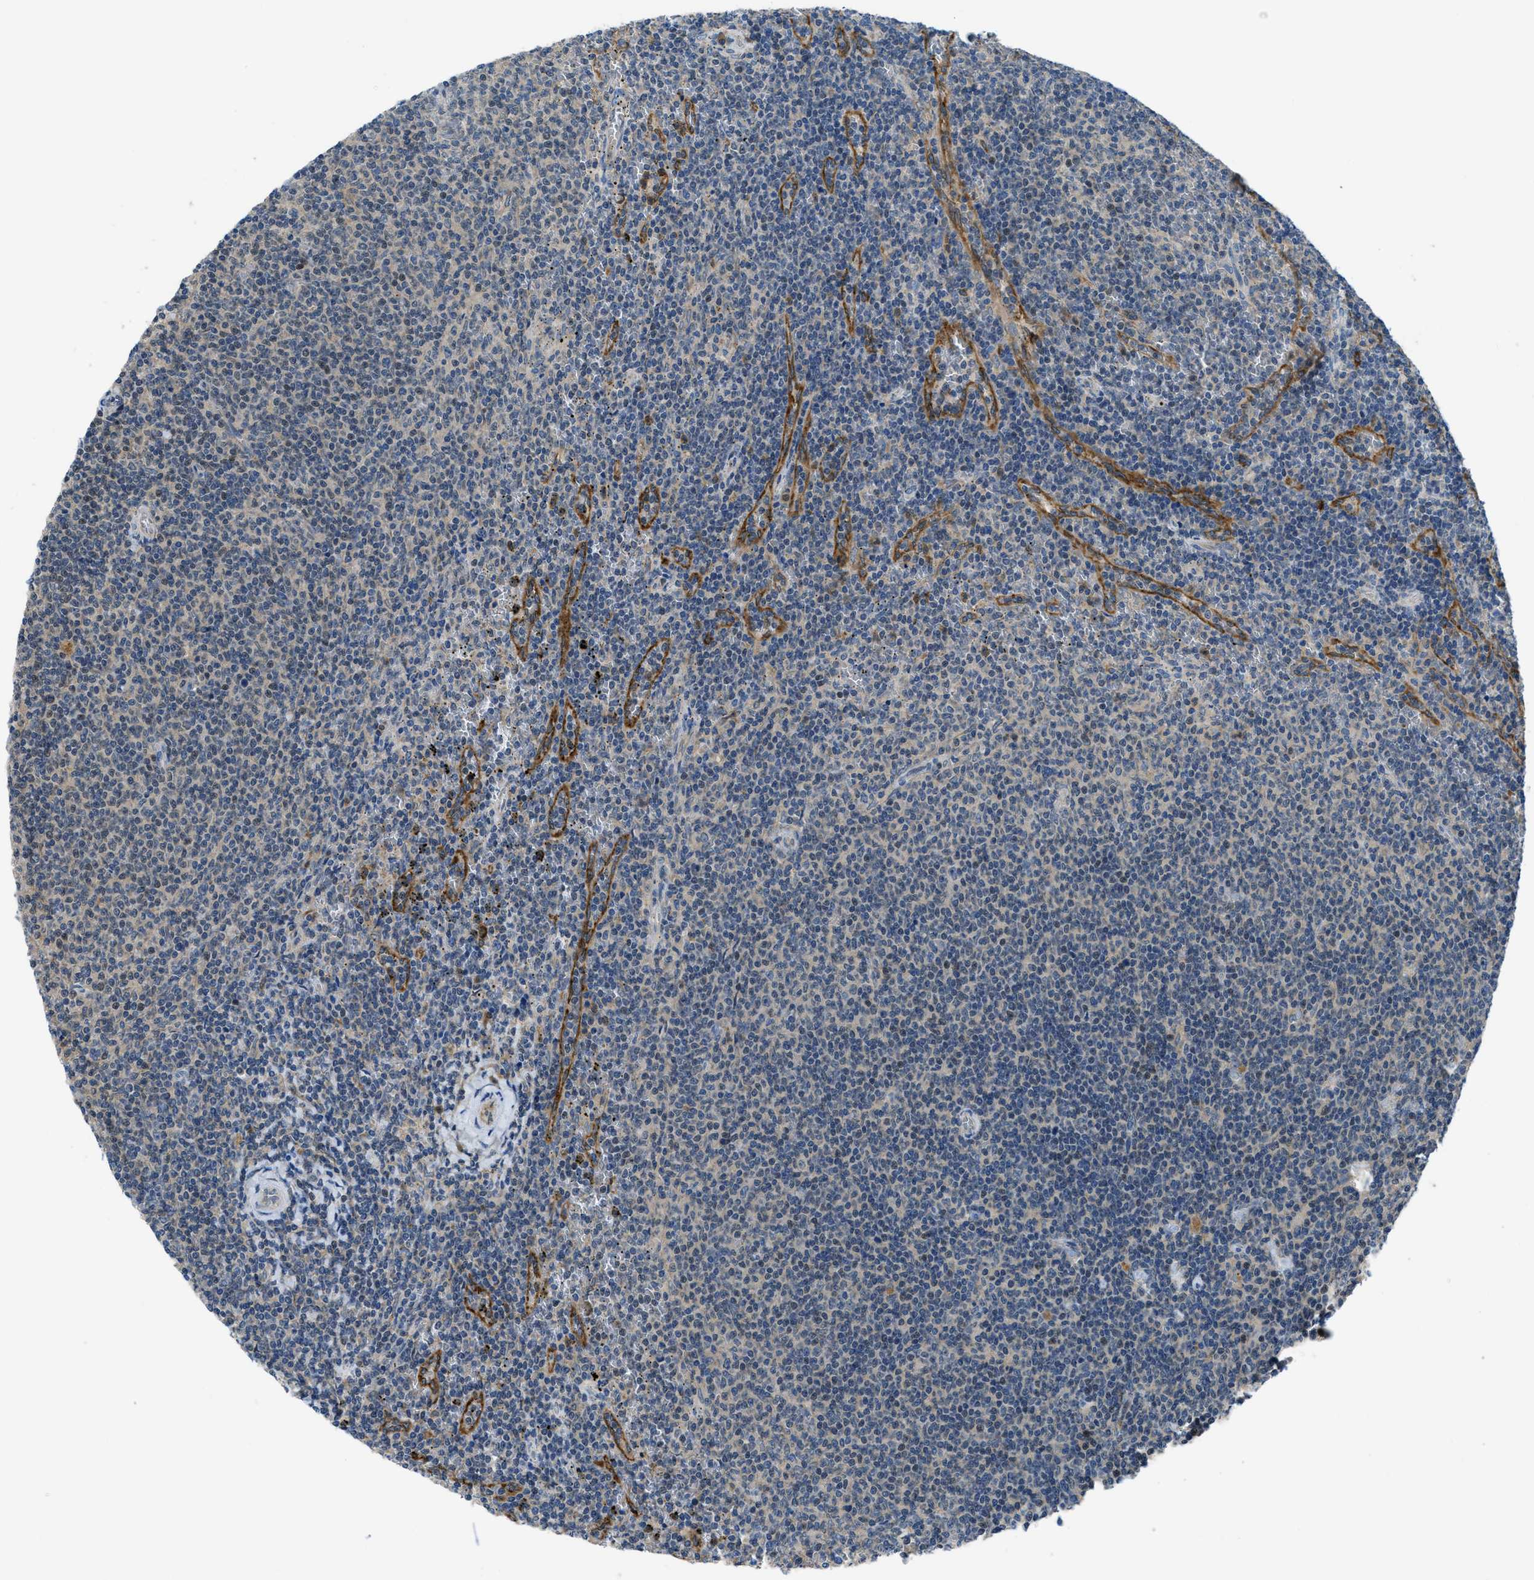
{"staining": {"intensity": "negative", "quantity": "none", "location": "none"}, "tissue": "lymphoma", "cell_type": "Tumor cells", "image_type": "cancer", "snomed": [{"axis": "morphology", "description": "Malignant lymphoma, non-Hodgkin's type, Low grade"}, {"axis": "topography", "description": "Spleen"}], "caption": "Immunohistochemical staining of human low-grade malignant lymphoma, non-Hodgkin's type demonstrates no significant staining in tumor cells. Nuclei are stained in blue.", "gene": "MAP3K20", "patient": {"sex": "female", "age": 50}}